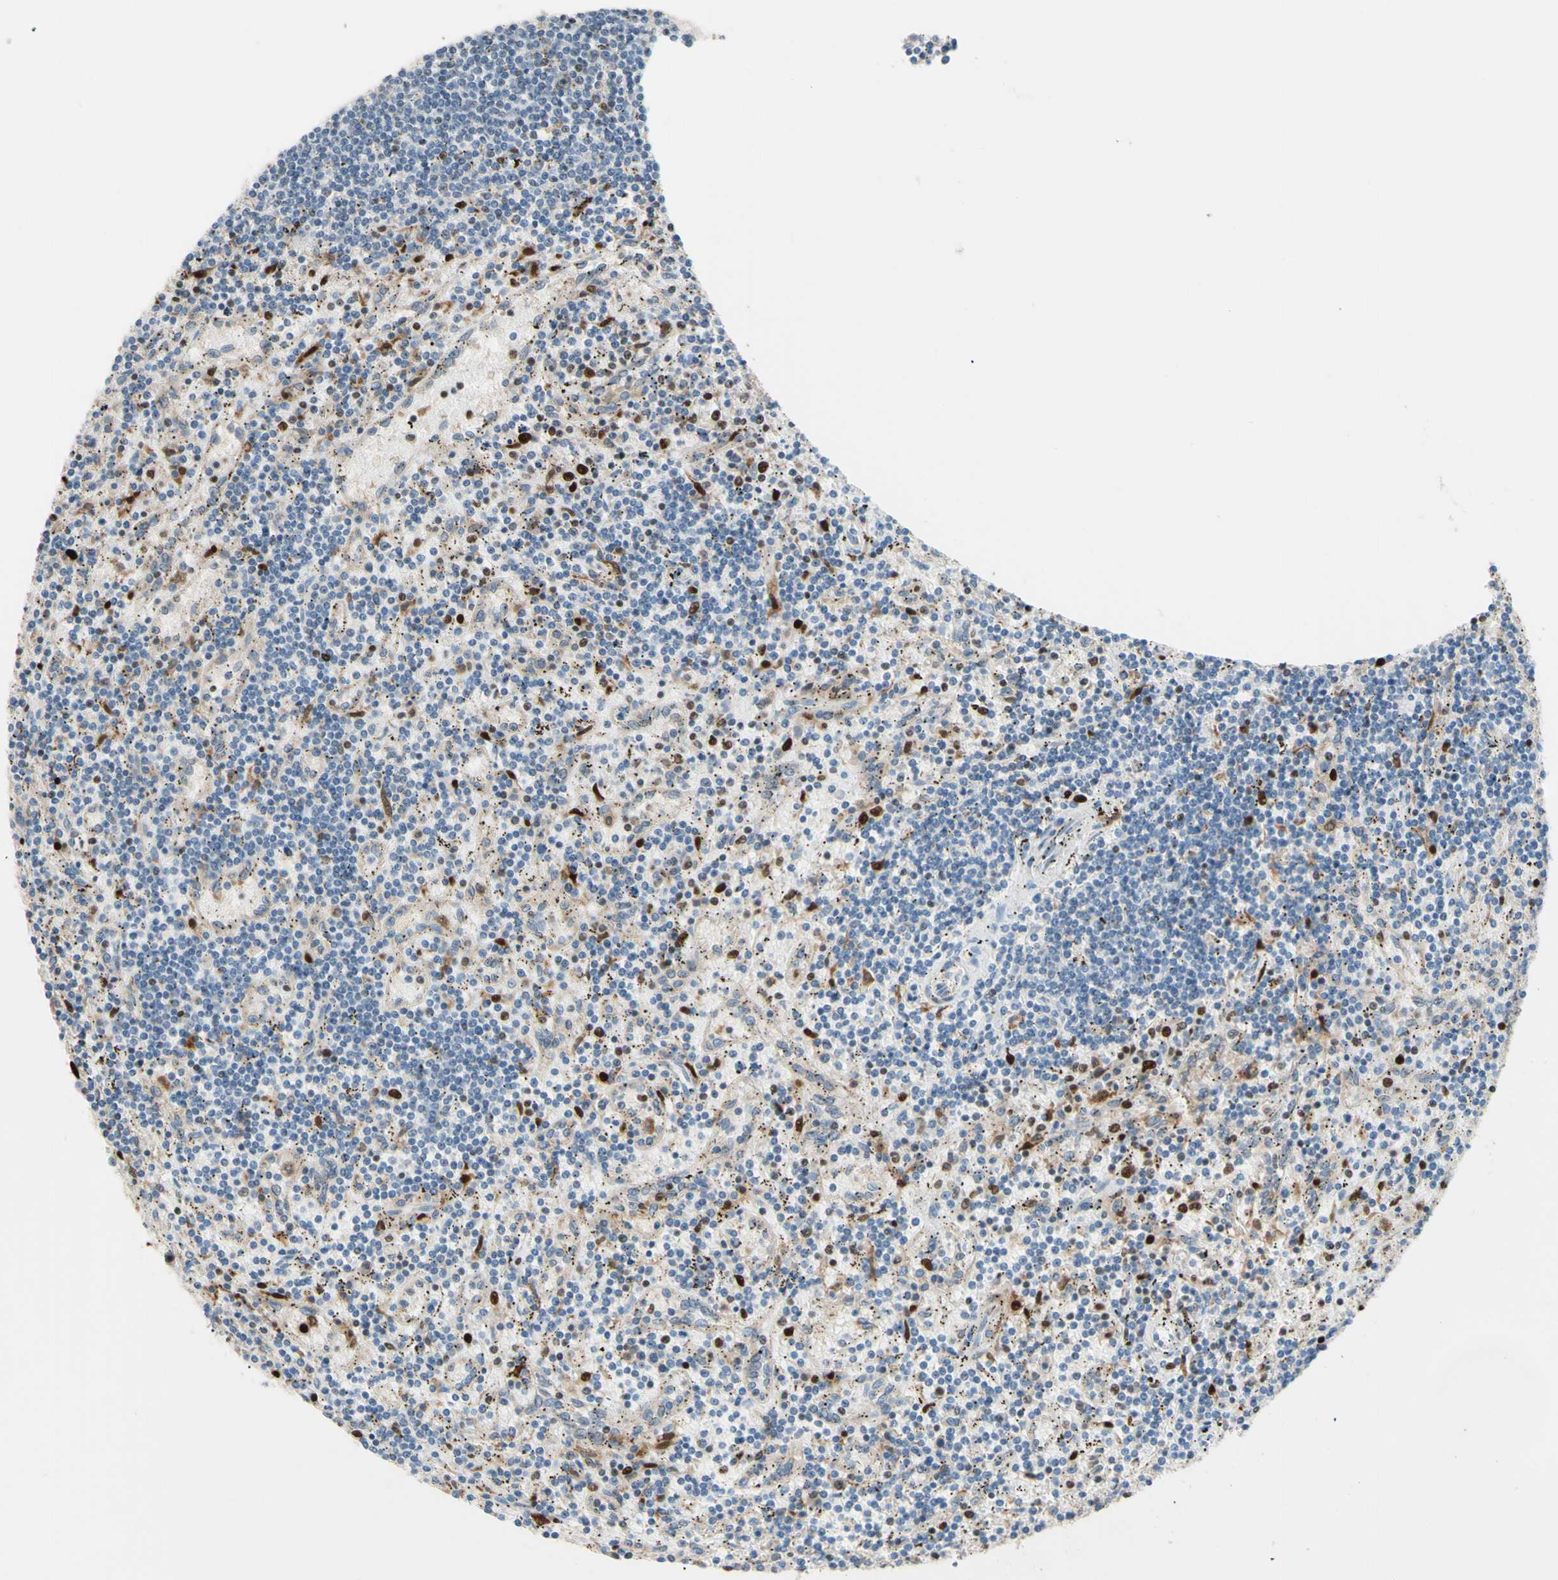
{"staining": {"intensity": "negative", "quantity": "none", "location": "none"}, "tissue": "lymphoma", "cell_type": "Tumor cells", "image_type": "cancer", "snomed": [{"axis": "morphology", "description": "Malignant lymphoma, non-Hodgkin's type, Low grade"}, {"axis": "topography", "description": "Spleen"}], "caption": "Immunohistochemistry photomicrograph of lymphoma stained for a protein (brown), which exhibits no expression in tumor cells.", "gene": "EED", "patient": {"sex": "male", "age": 76}}